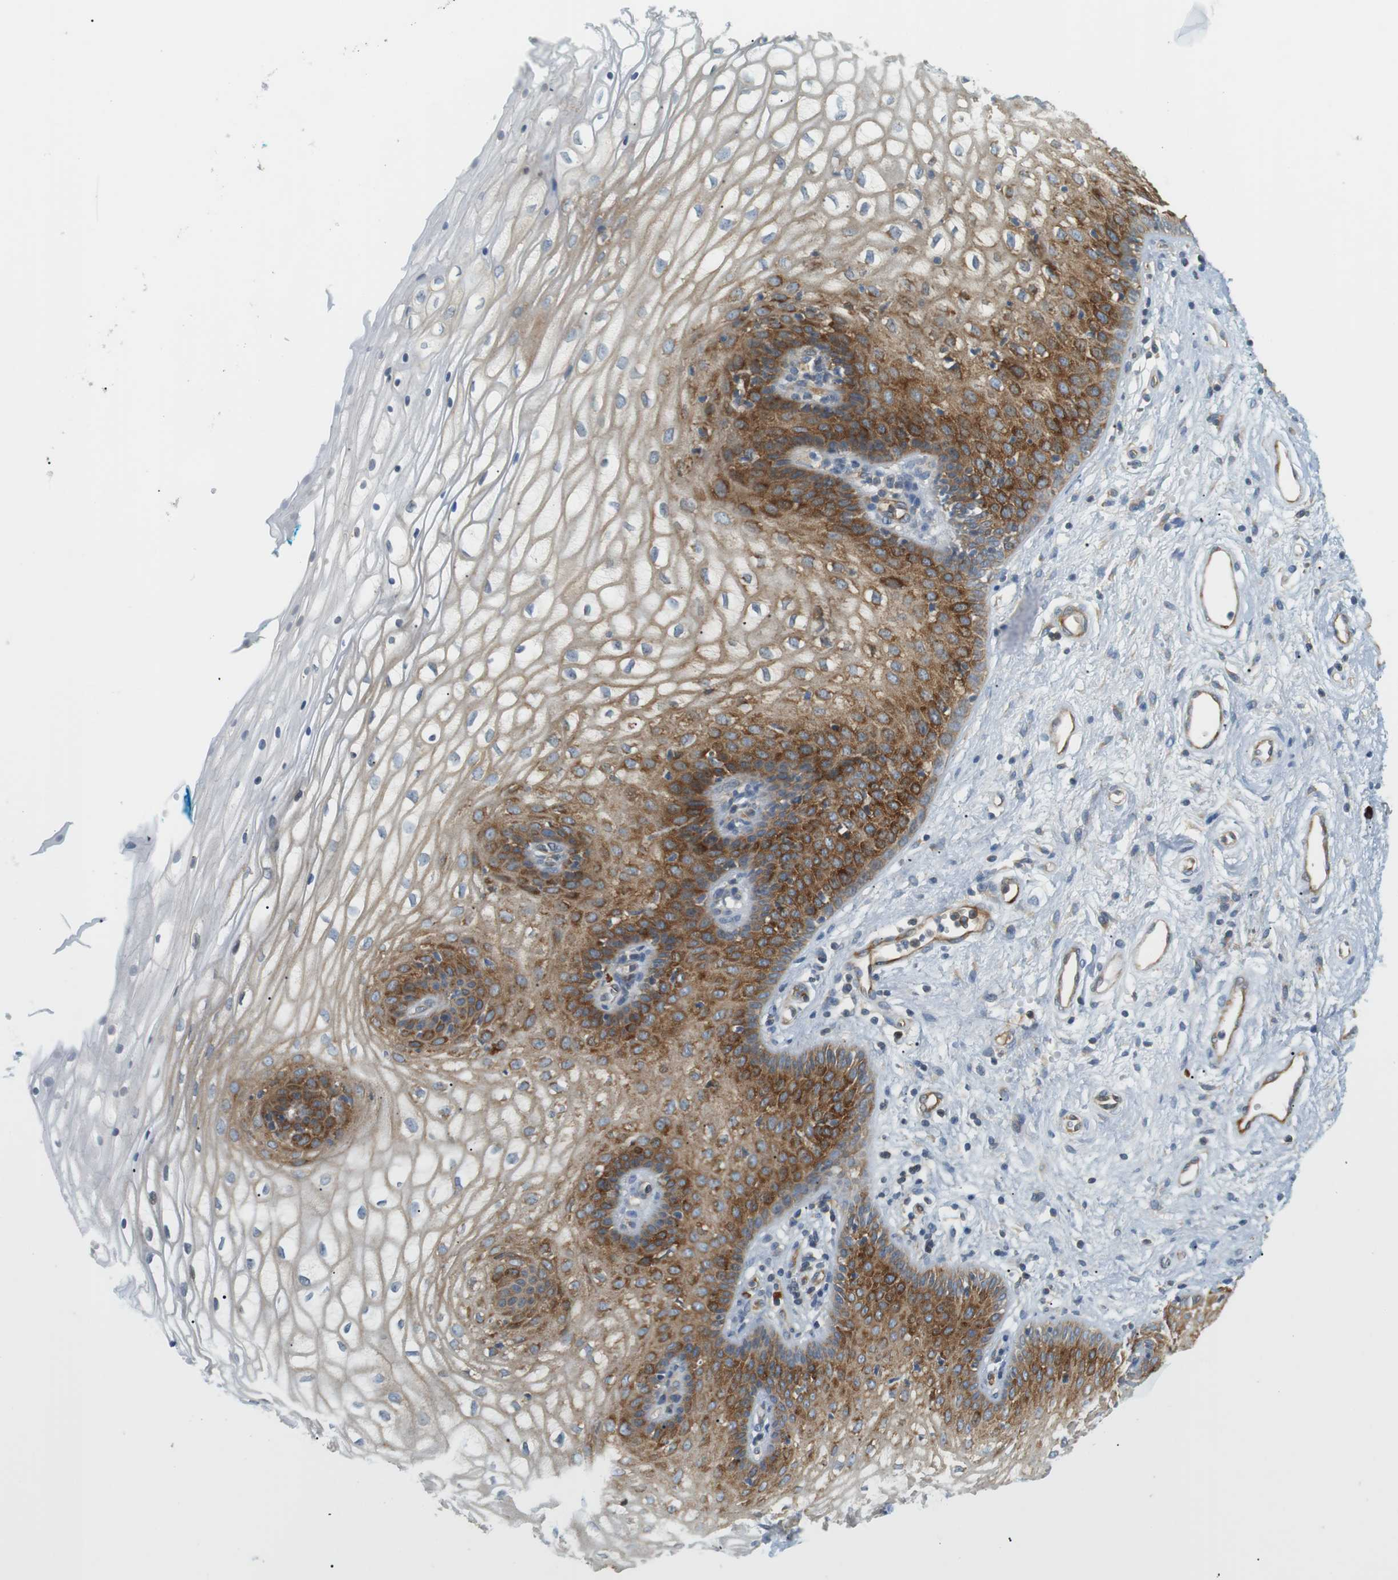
{"staining": {"intensity": "strong", "quantity": "25%-75%", "location": "cytoplasmic/membranous"}, "tissue": "vagina", "cell_type": "Squamous epithelial cells", "image_type": "normal", "snomed": [{"axis": "morphology", "description": "Normal tissue, NOS"}, {"axis": "topography", "description": "Vagina"}], "caption": "A high amount of strong cytoplasmic/membranous positivity is present in approximately 25%-75% of squamous epithelial cells in normal vagina.", "gene": "TMEM200A", "patient": {"sex": "female", "age": 34}}